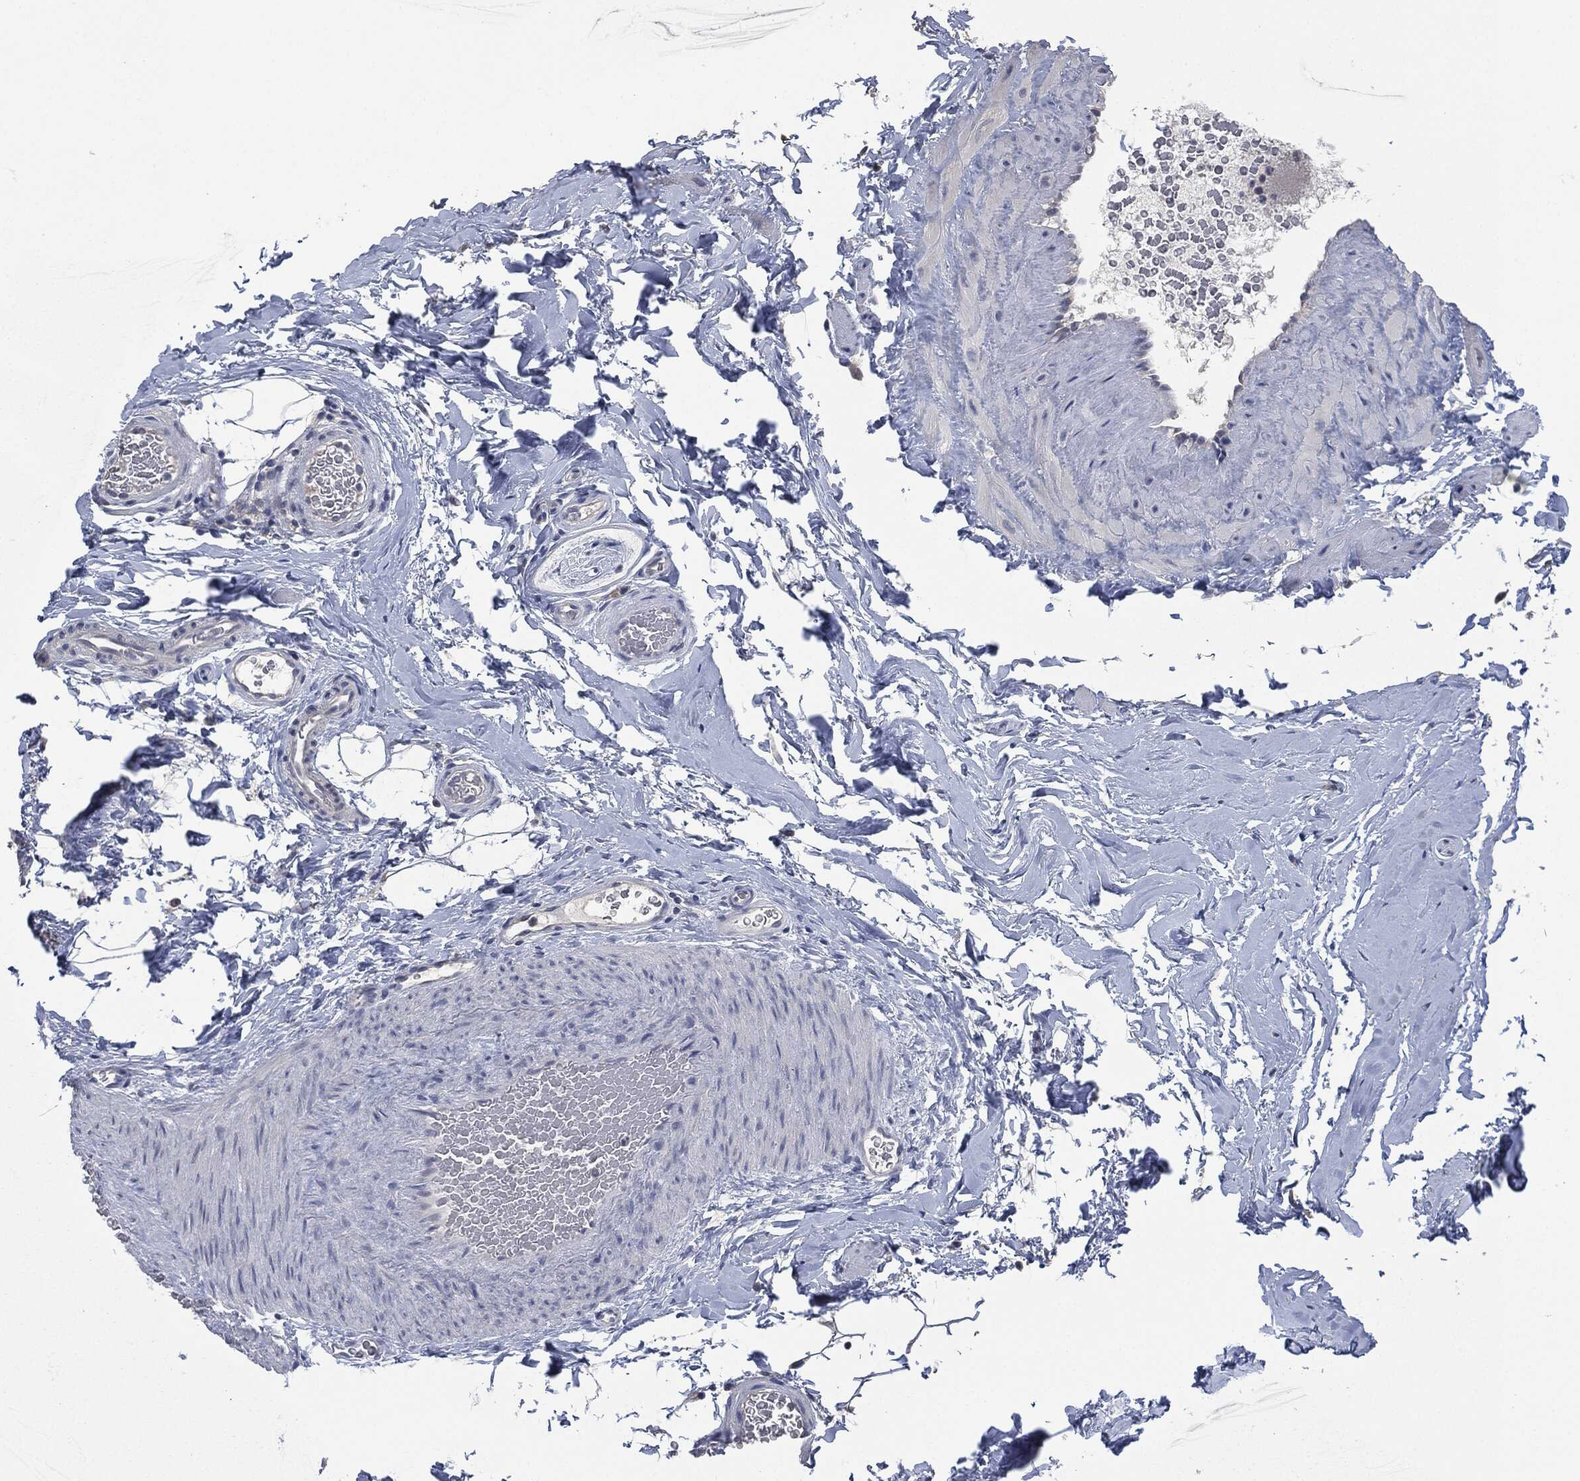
{"staining": {"intensity": "negative", "quantity": "none", "location": "none"}, "tissue": "adipose tissue", "cell_type": "Adipocytes", "image_type": "normal", "snomed": [{"axis": "morphology", "description": "Normal tissue, NOS"}, {"axis": "topography", "description": "Soft tissue"}, {"axis": "topography", "description": "Vascular tissue"}], "caption": "The micrograph displays no staining of adipocytes in unremarkable adipose tissue.", "gene": "IL1RN", "patient": {"sex": "male", "age": 41}}